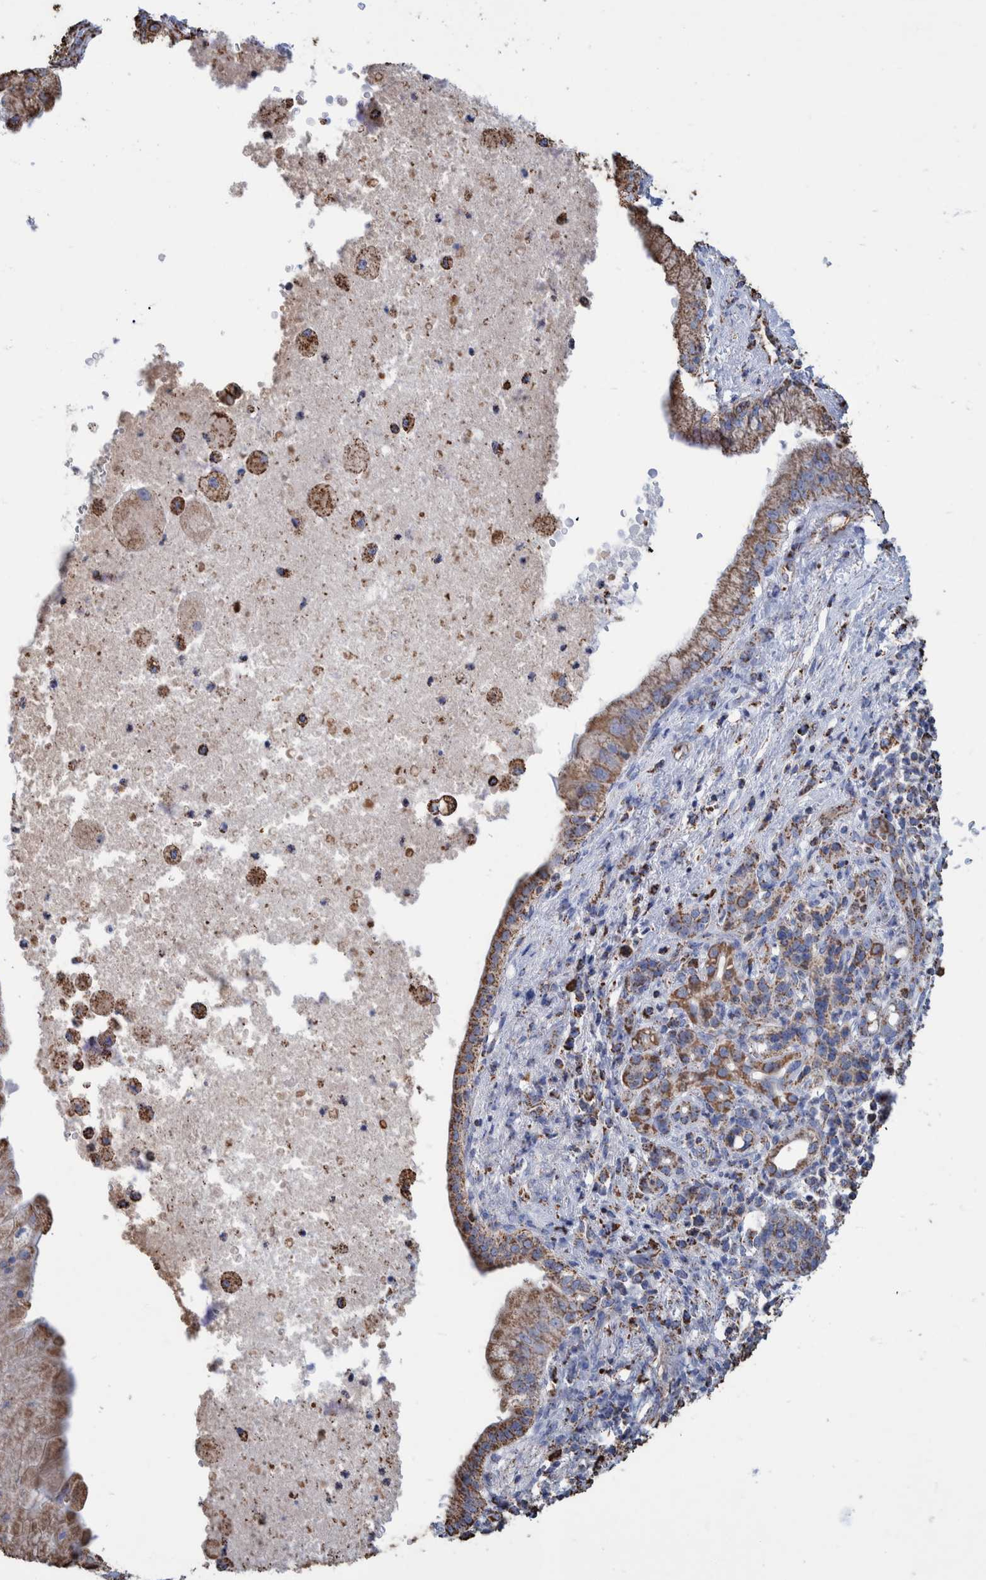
{"staining": {"intensity": "moderate", "quantity": ">75%", "location": "cytoplasmic/membranous"}, "tissue": "pancreatic cancer", "cell_type": "Tumor cells", "image_type": "cancer", "snomed": [{"axis": "morphology", "description": "Adenocarcinoma, NOS"}, {"axis": "topography", "description": "Pancreas"}], "caption": "A histopathology image showing moderate cytoplasmic/membranous positivity in about >75% of tumor cells in adenocarcinoma (pancreatic), as visualized by brown immunohistochemical staining.", "gene": "VPS26C", "patient": {"sex": "female", "age": 78}}